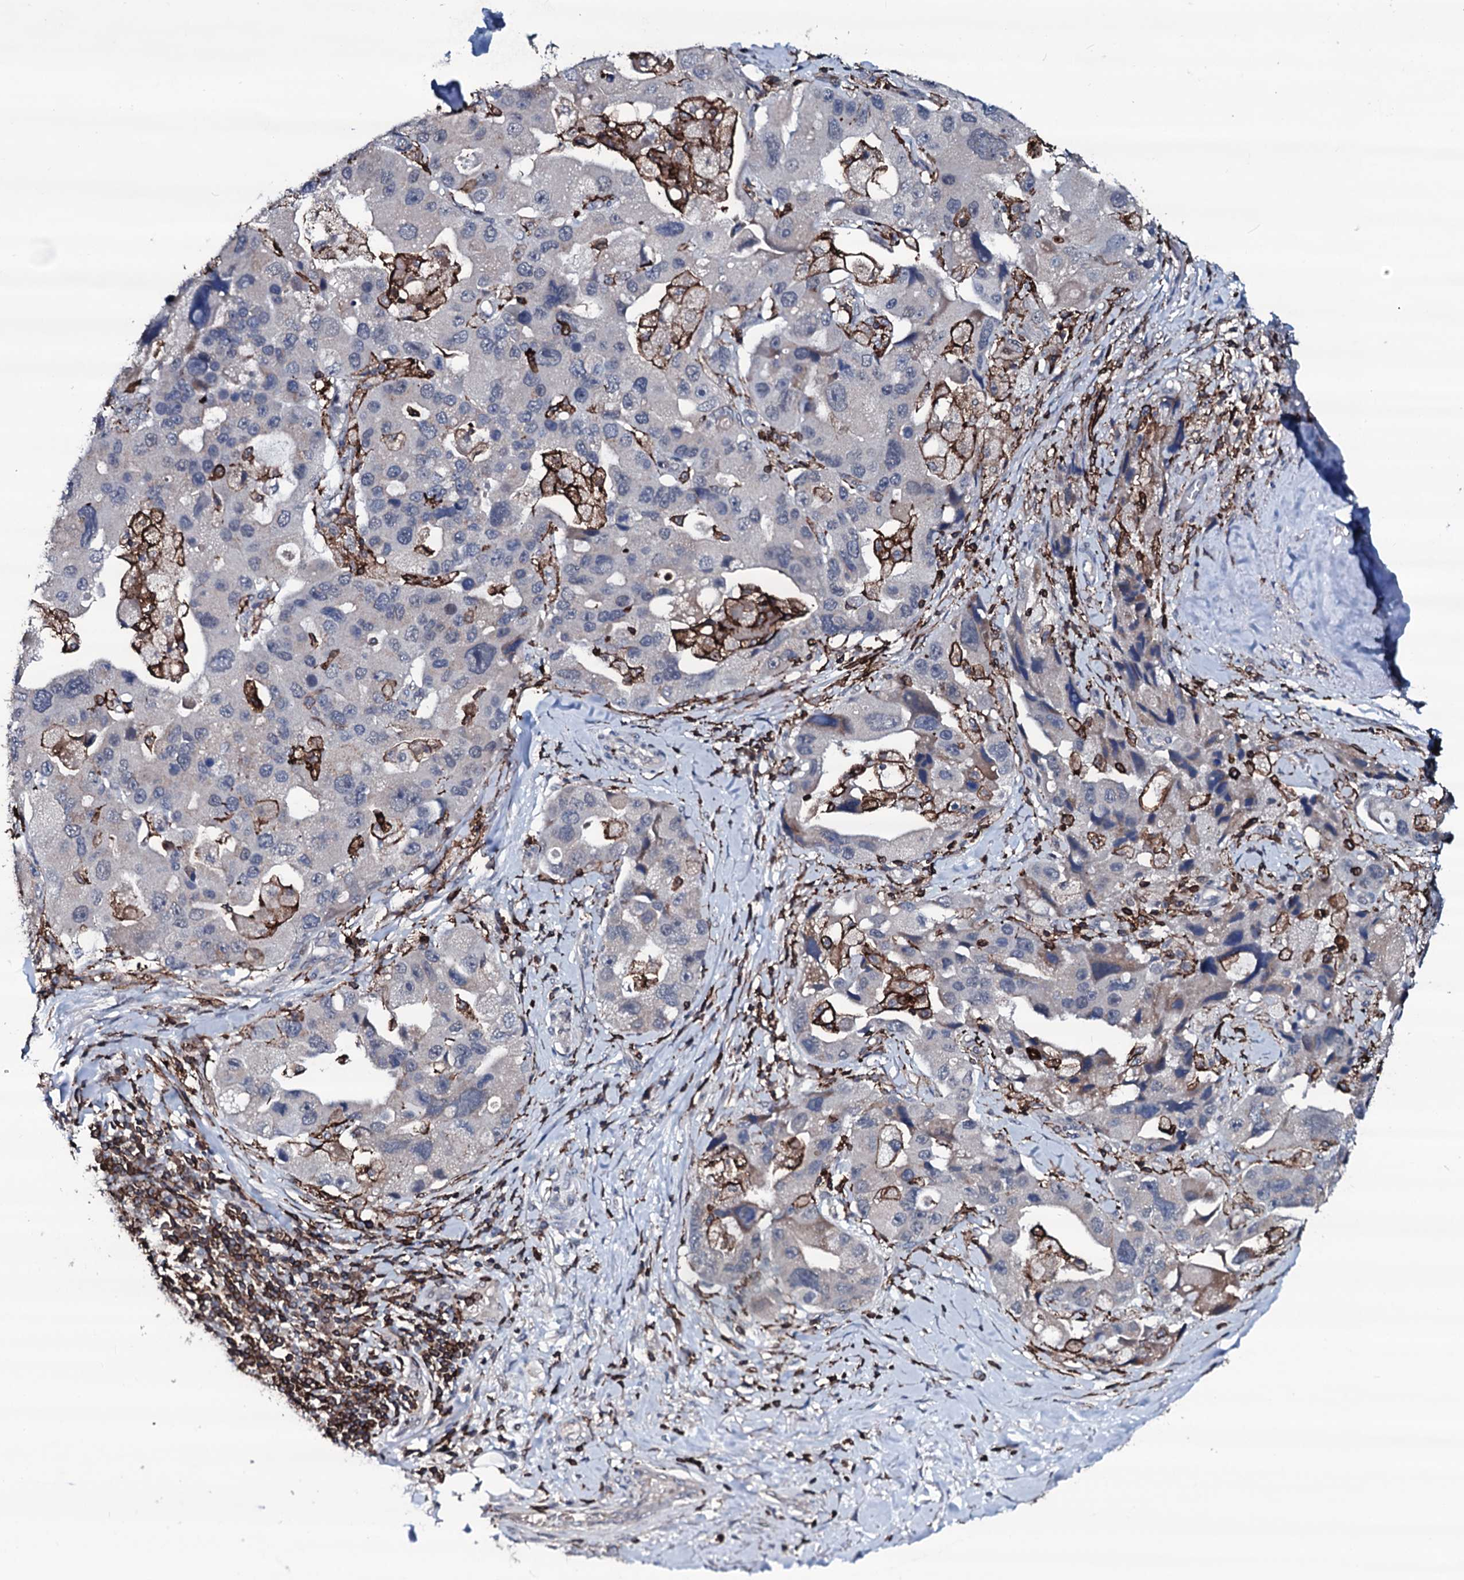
{"staining": {"intensity": "negative", "quantity": "none", "location": "none"}, "tissue": "lung cancer", "cell_type": "Tumor cells", "image_type": "cancer", "snomed": [{"axis": "morphology", "description": "Adenocarcinoma, NOS"}, {"axis": "topography", "description": "Lung"}], "caption": "Immunohistochemical staining of lung cancer exhibits no significant staining in tumor cells.", "gene": "OGFOD2", "patient": {"sex": "female", "age": 54}}